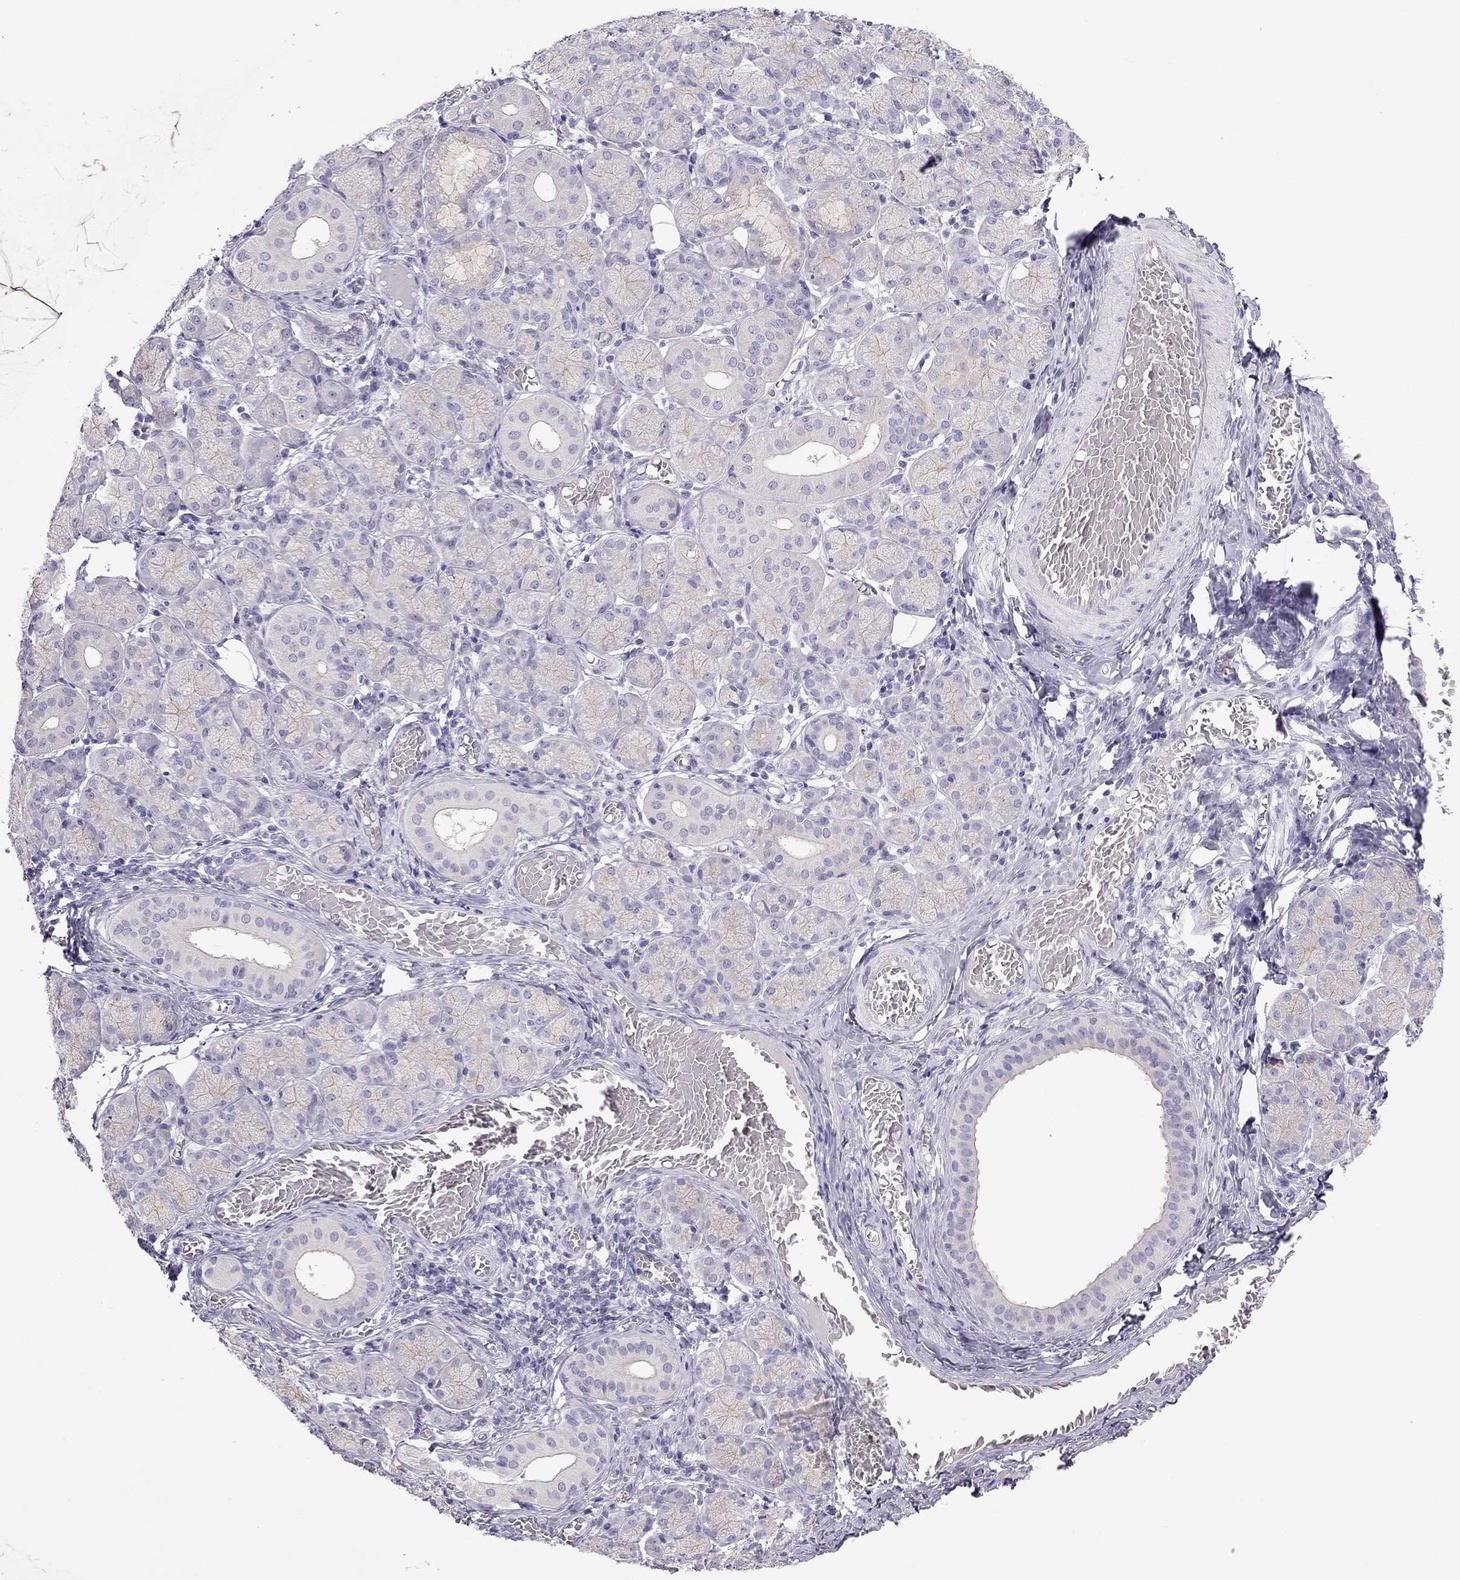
{"staining": {"intensity": "moderate", "quantity": "<25%", "location": "cytoplasmic/membranous"}, "tissue": "salivary gland", "cell_type": "Glandular cells", "image_type": "normal", "snomed": [{"axis": "morphology", "description": "Normal tissue, NOS"}, {"axis": "topography", "description": "Salivary gland"}, {"axis": "topography", "description": "Peripheral nerve tissue"}], "caption": "Salivary gland stained for a protein (brown) shows moderate cytoplasmic/membranous positive expression in approximately <25% of glandular cells.", "gene": "TEX14", "patient": {"sex": "female", "age": 24}}